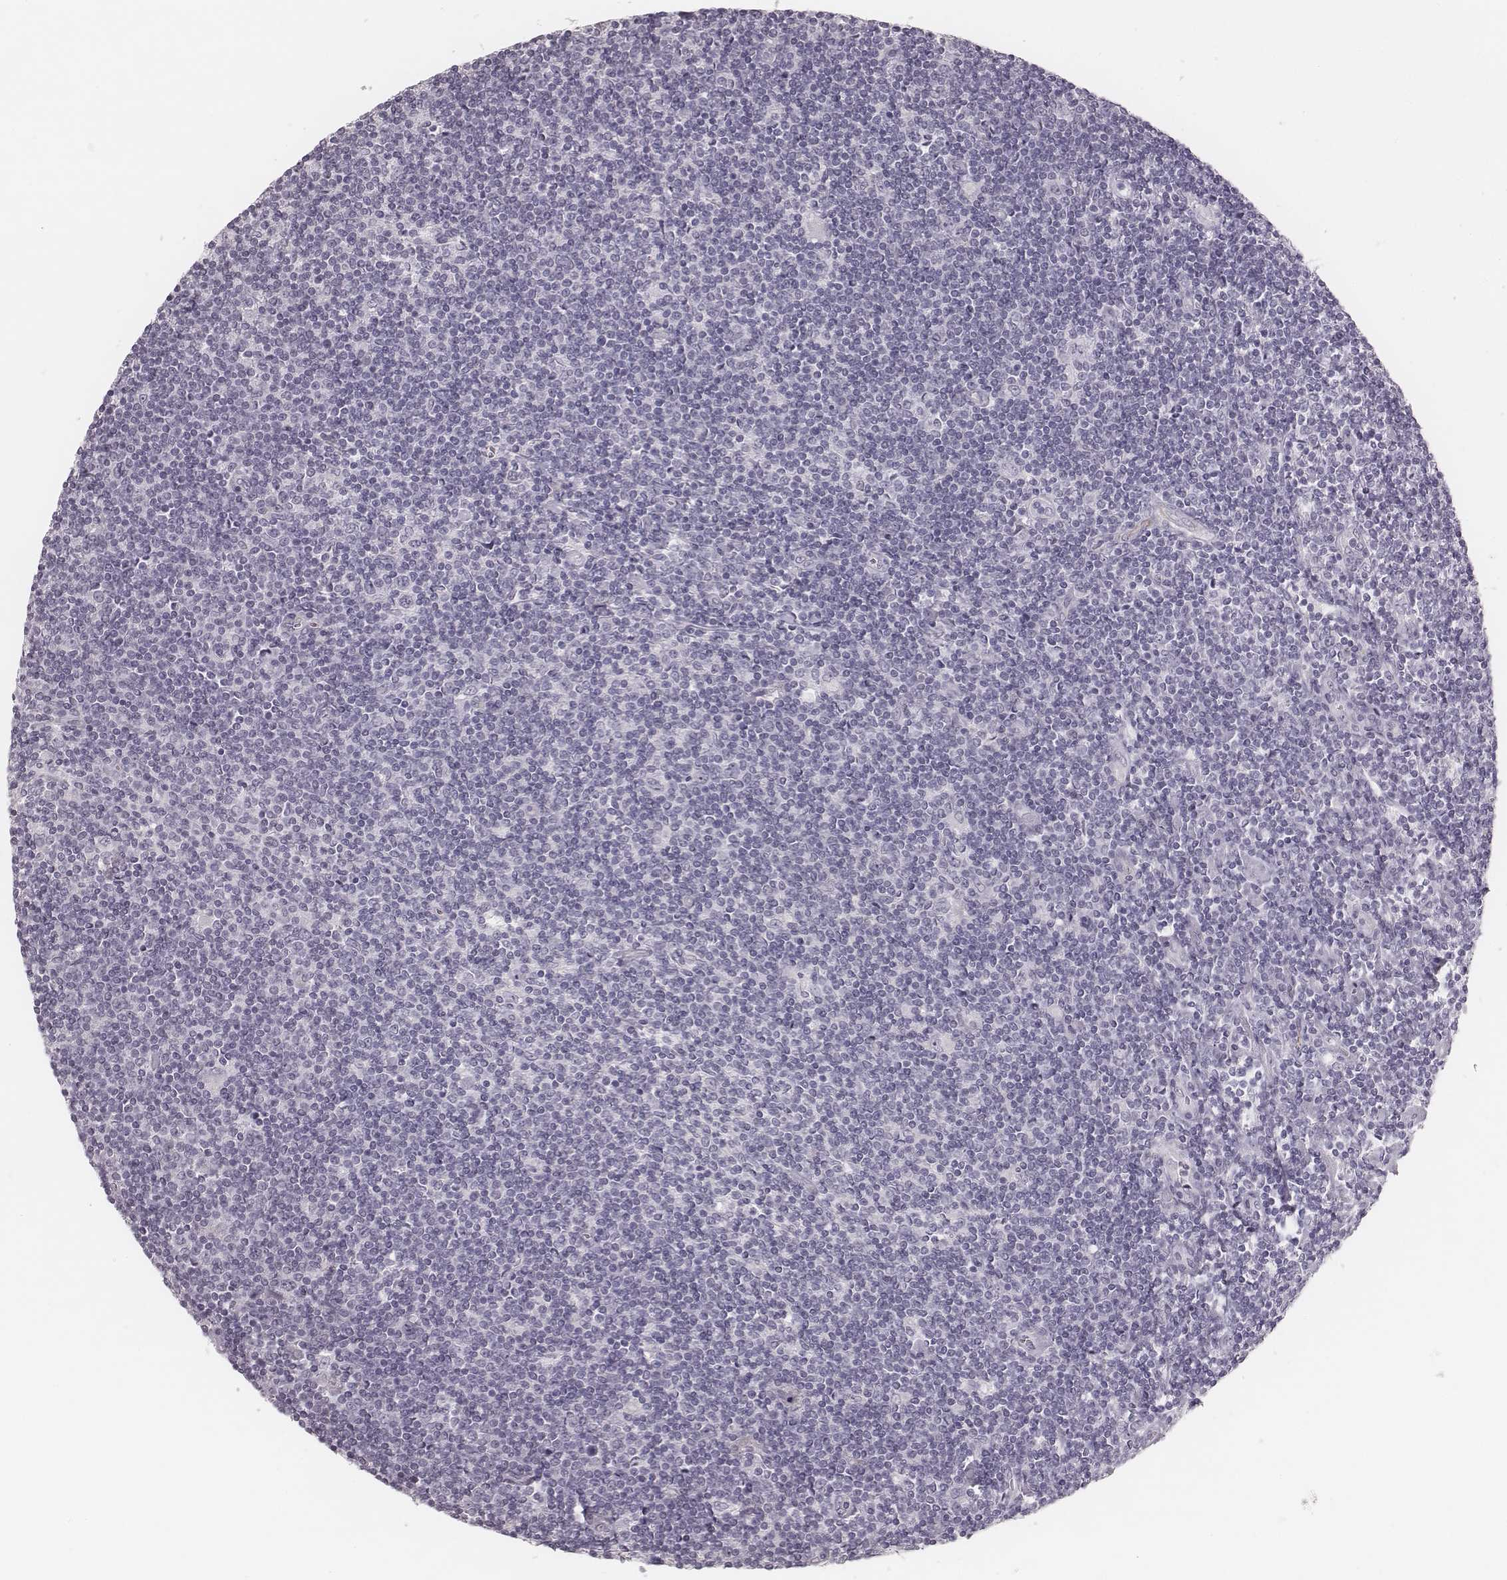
{"staining": {"intensity": "negative", "quantity": "none", "location": "none"}, "tissue": "lymphoma", "cell_type": "Tumor cells", "image_type": "cancer", "snomed": [{"axis": "morphology", "description": "Hodgkin's disease, NOS"}, {"axis": "topography", "description": "Lymph node"}], "caption": "The photomicrograph exhibits no staining of tumor cells in lymphoma.", "gene": "SPA17", "patient": {"sex": "male", "age": 40}}